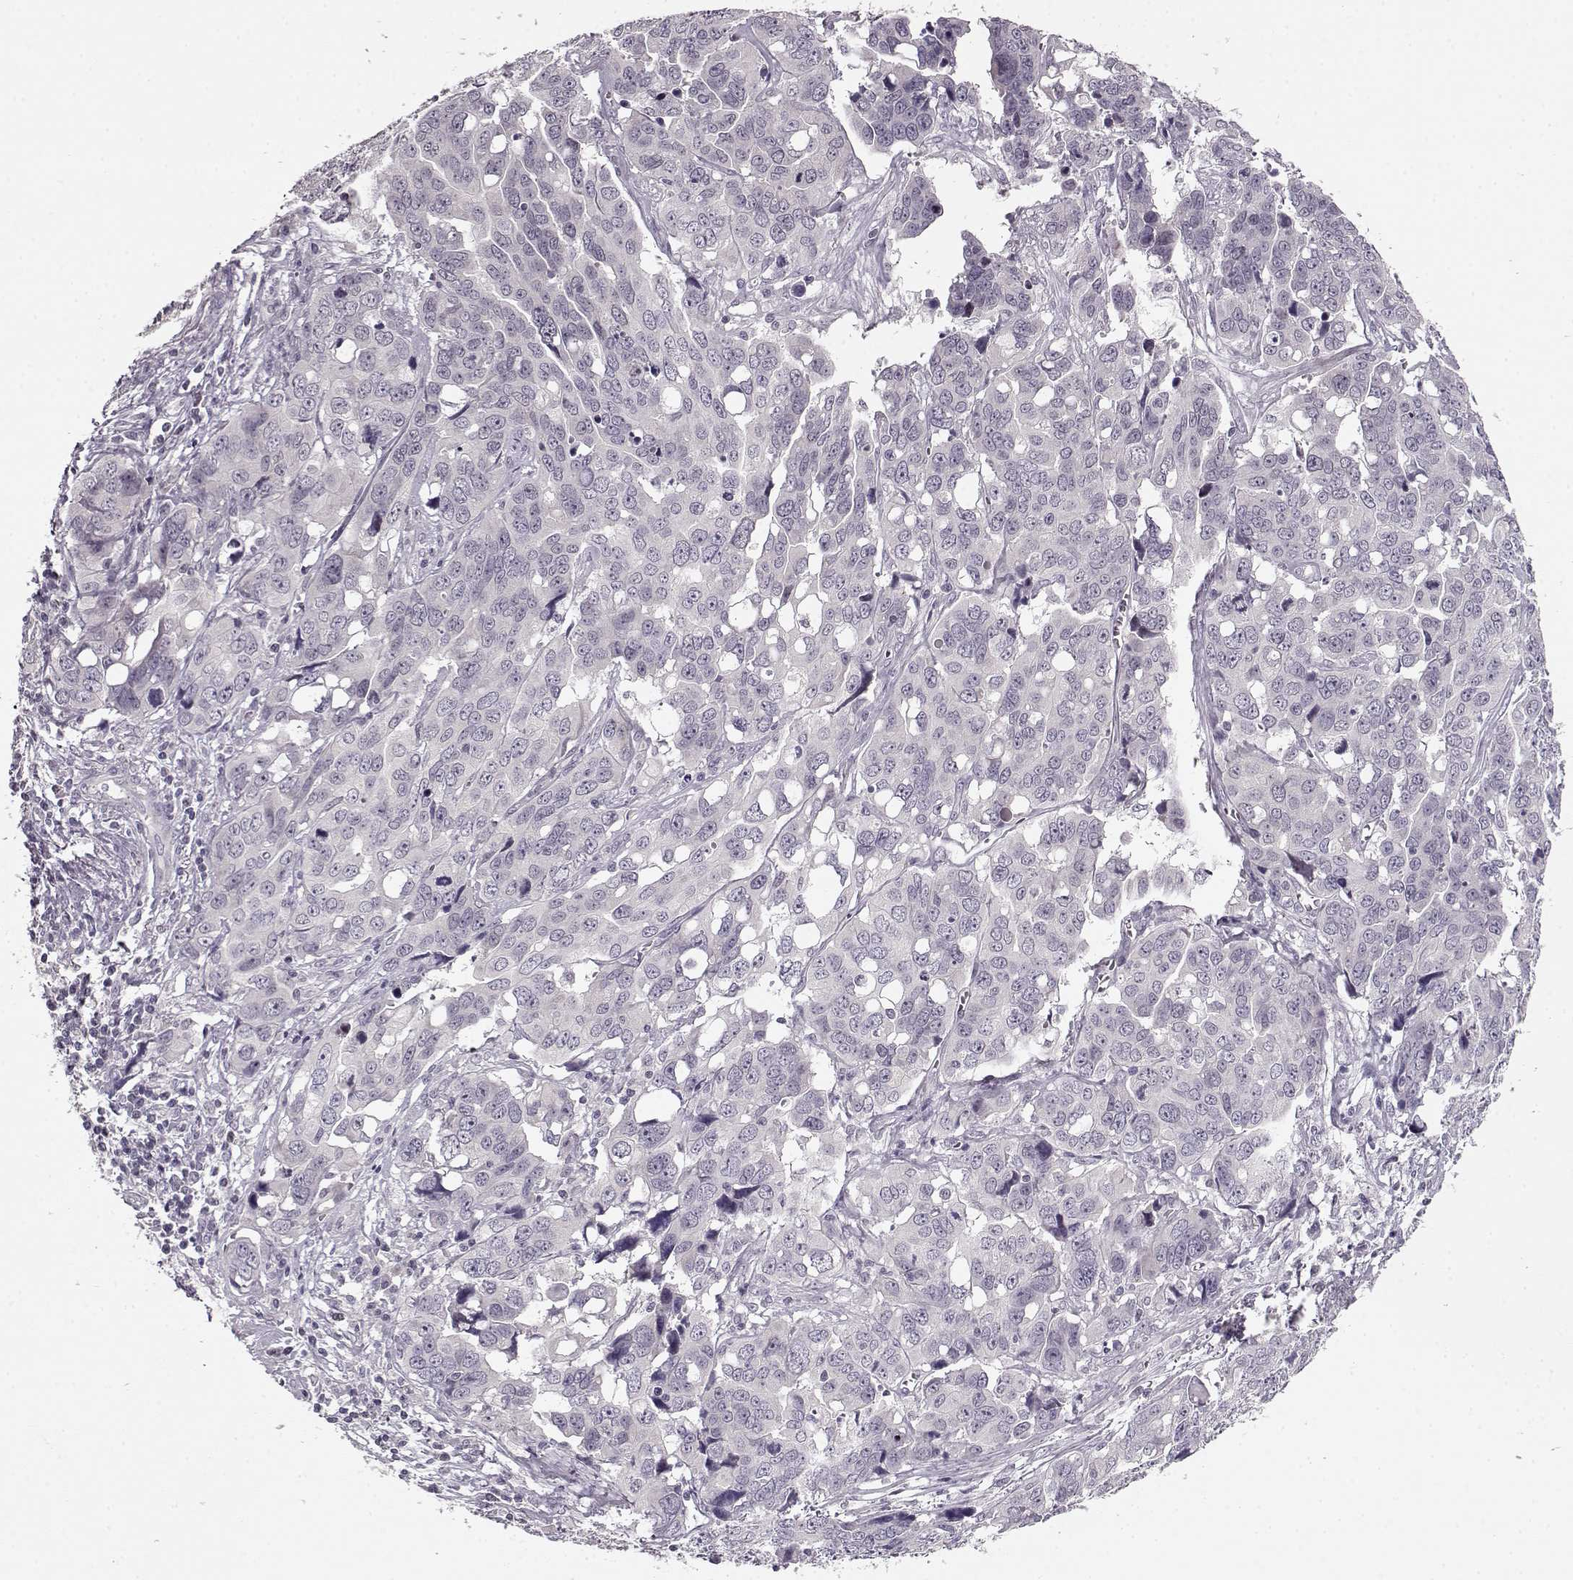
{"staining": {"intensity": "negative", "quantity": "none", "location": "none"}, "tissue": "ovarian cancer", "cell_type": "Tumor cells", "image_type": "cancer", "snomed": [{"axis": "morphology", "description": "Carcinoma, endometroid"}, {"axis": "topography", "description": "Ovary"}], "caption": "Endometroid carcinoma (ovarian) was stained to show a protein in brown. There is no significant positivity in tumor cells.", "gene": "RP1L1", "patient": {"sex": "female", "age": 78}}